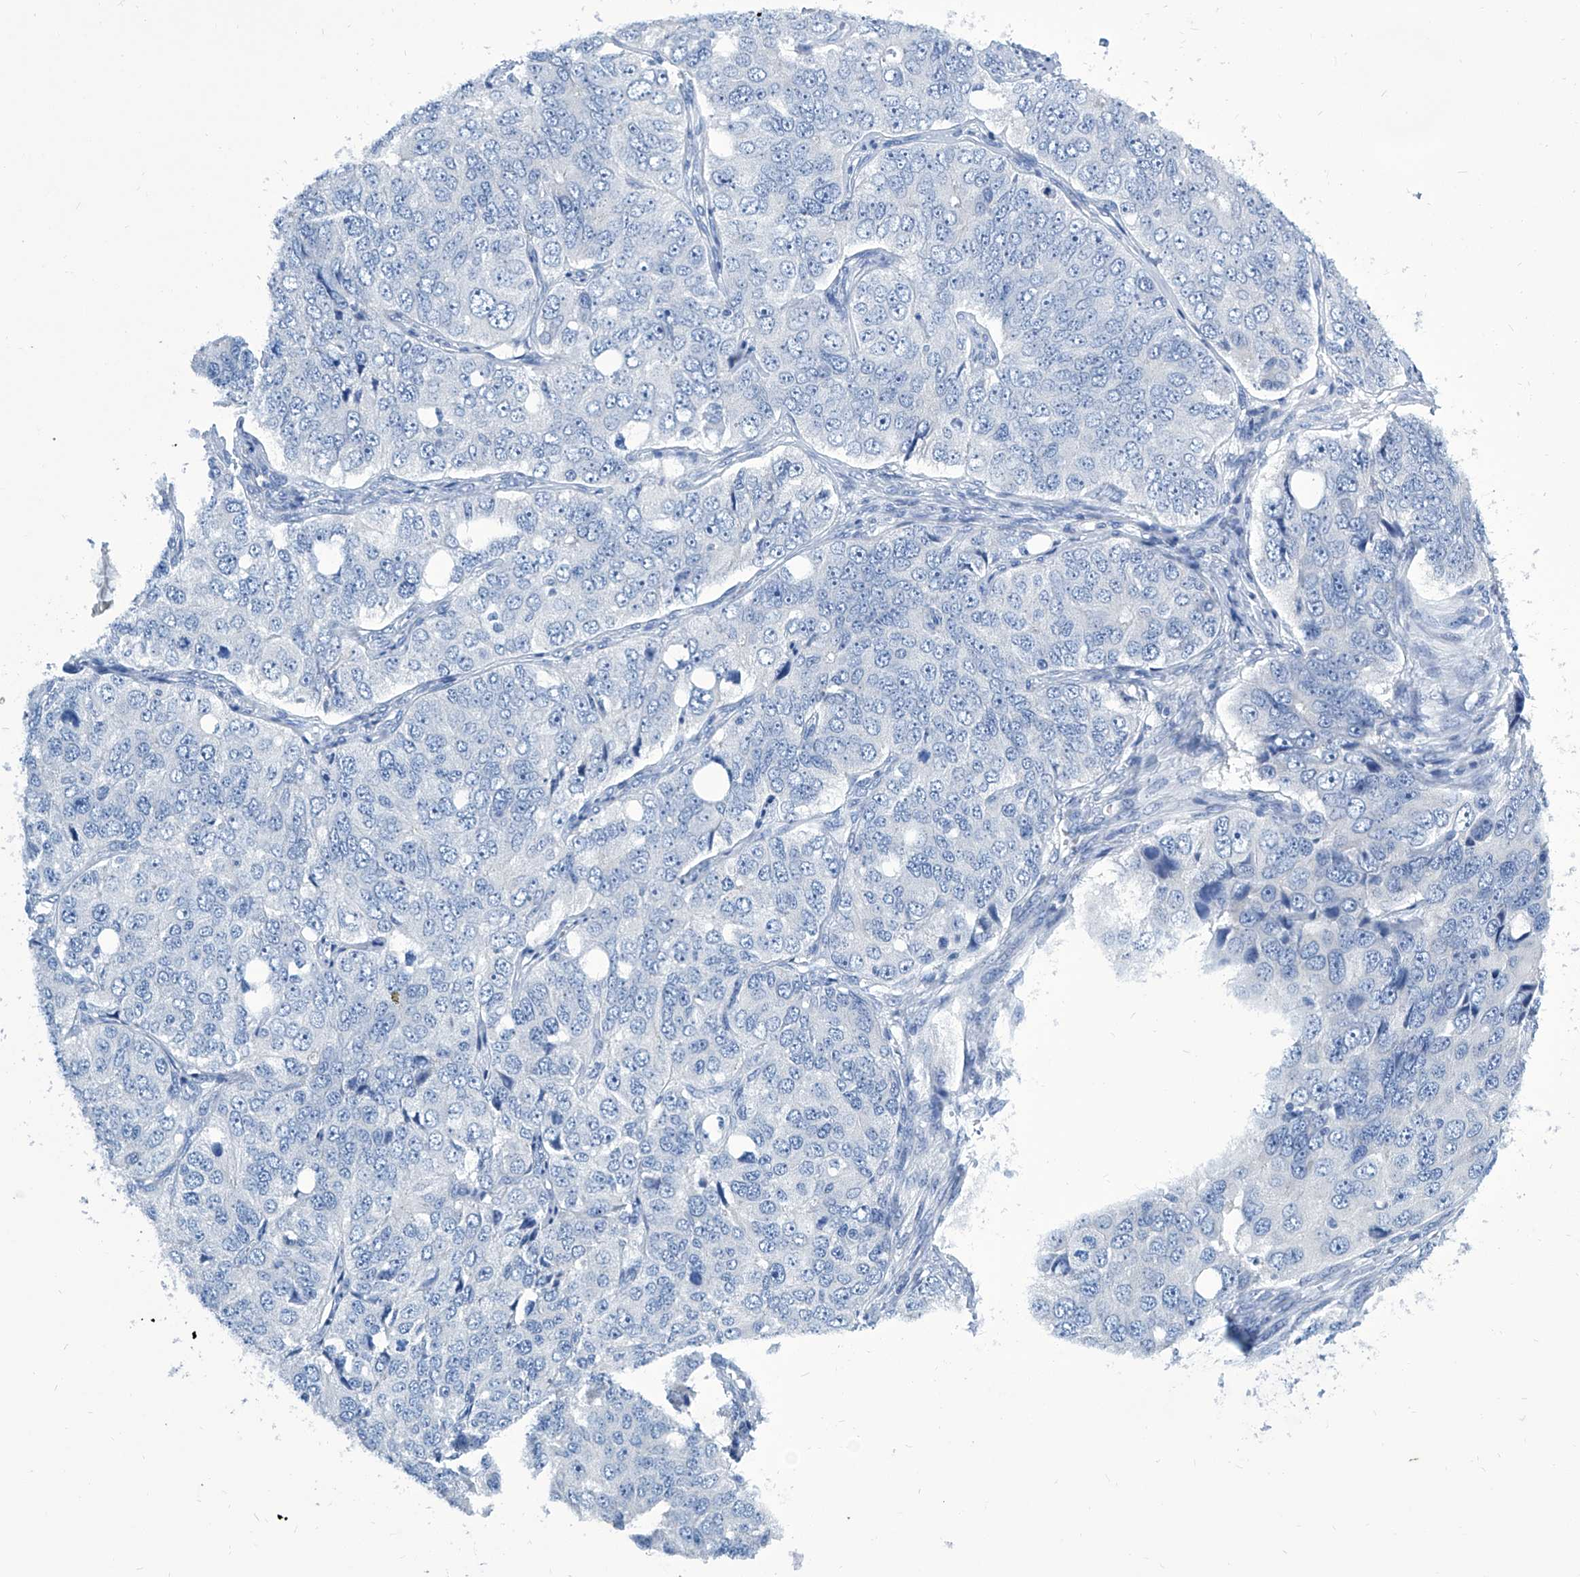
{"staining": {"intensity": "negative", "quantity": "none", "location": "none"}, "tissue": "ovarian cancer", "cell_type": "Tumor cells", "image_type": "cancer", "snomed": [{"axis": "morphology", "description": "Carcinoma, endometroid"}, {"axis": "topography", "description": "Ovary"}], "caption": "High magnification brightfield microscopy of ovarian cancer stained with DAB (3,3'-diaminobenzidine) (brown) and counterstained with hematoxylin (blue): tumor cells show no significant positivity. Nuclei are stained in blue.", "gene": "ZNF519", "patient": {"sex": "female", "age": 51}}